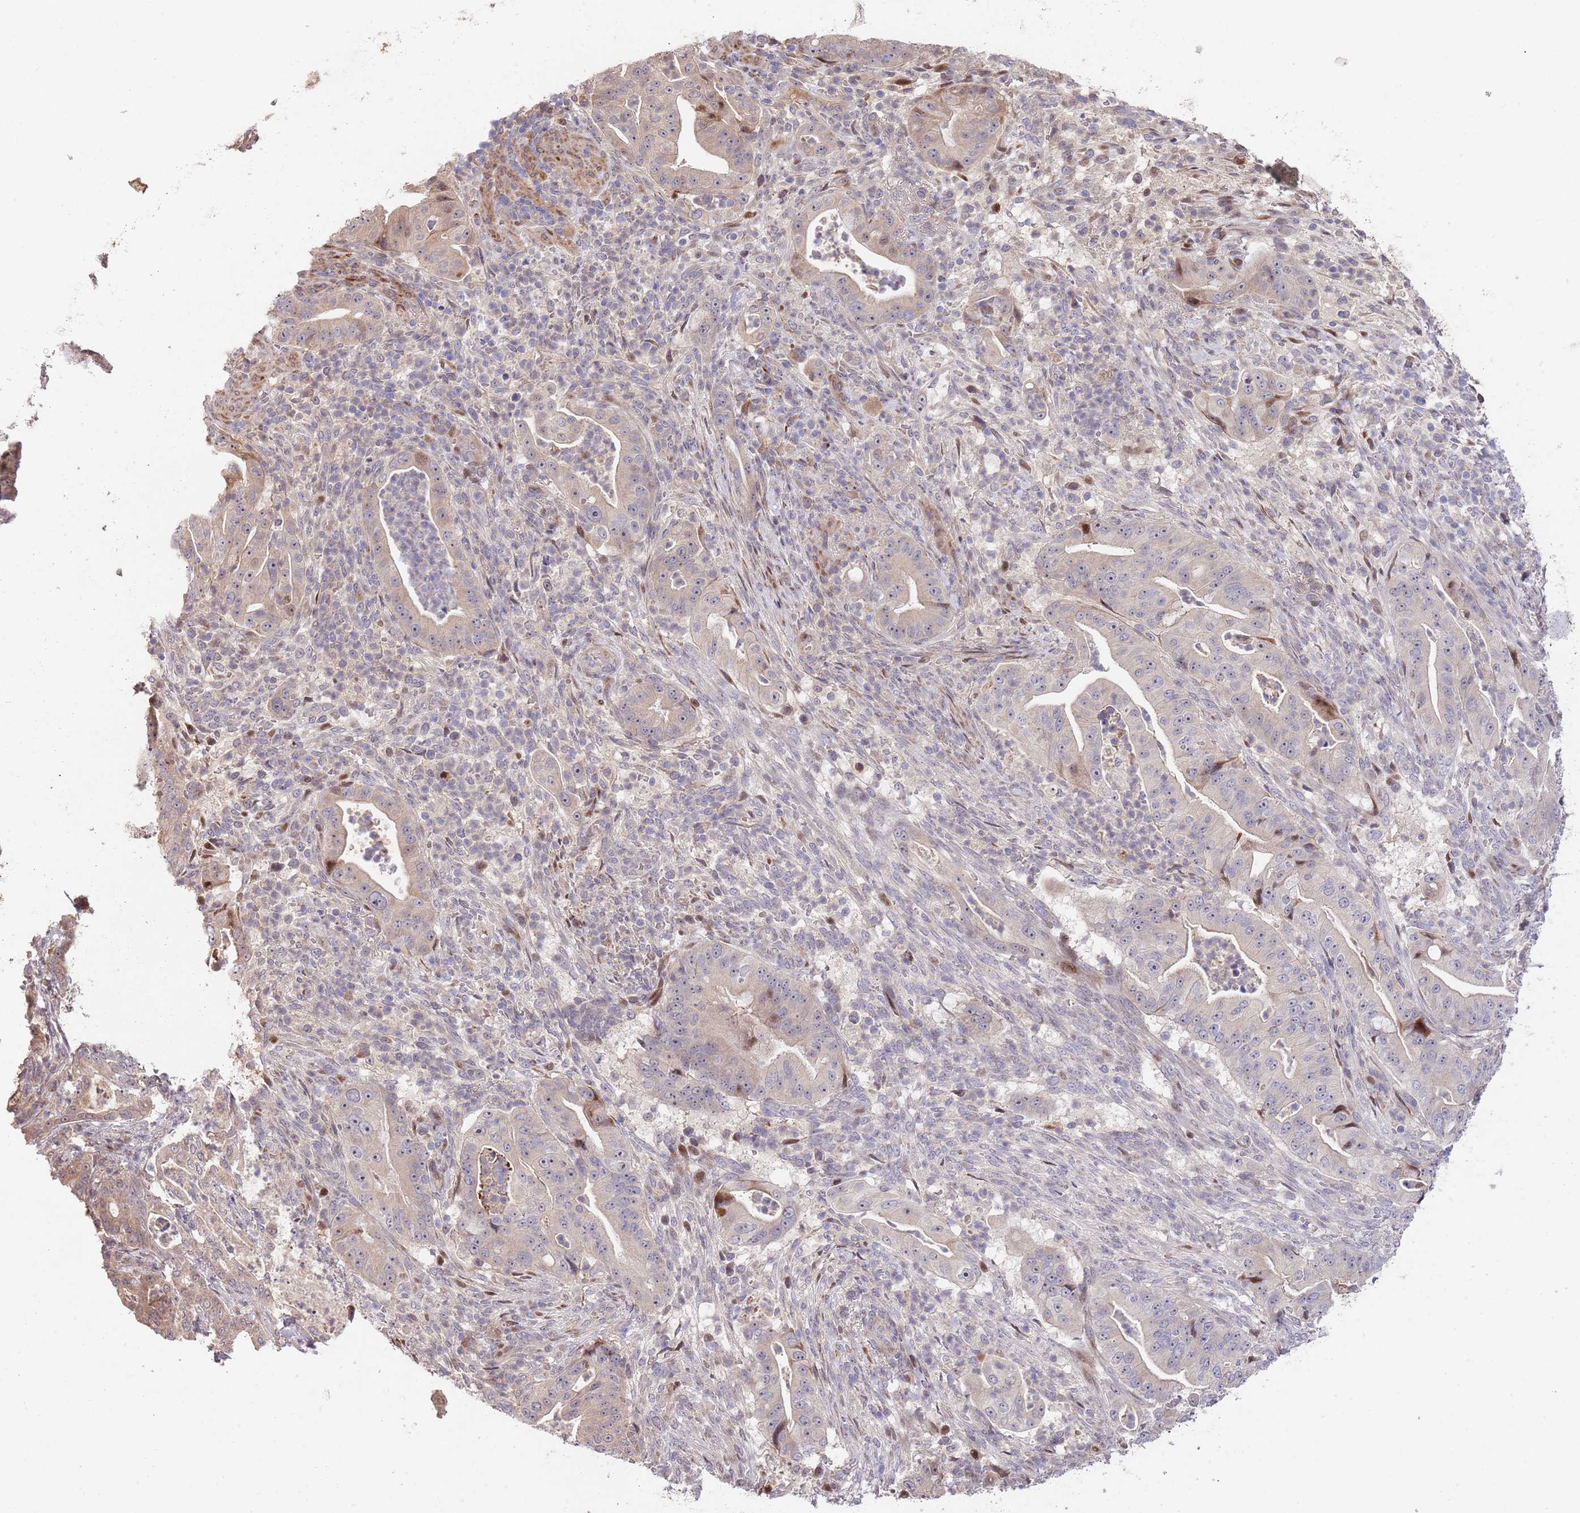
{"staining": {"intensity": "weak", "quantity": "25%-75%", "location": "nuclear"}, "tissue": "pancreatic cancer", "cell_type": "Tumor cells", "image_type": "cancer", "snomed": [{"axis": "morphology", "description": "Adenocarcinoma, NOS"}, {"axis": "topography", "description": "Pancreas"}], "caption": "IHC (DAB (3,3'-diaminobenzidine)) staining of adenocarcinoma (pancreatic) reveals weak nuclear protein staining in about 25%-75% of tumor cells. (DAB (3,3'-diaminobenzidine) IHC with brightfield microscopy, high magnification).", "gene": "SYNDIG1L", "patient": {"sex": "male", "age": 71}}